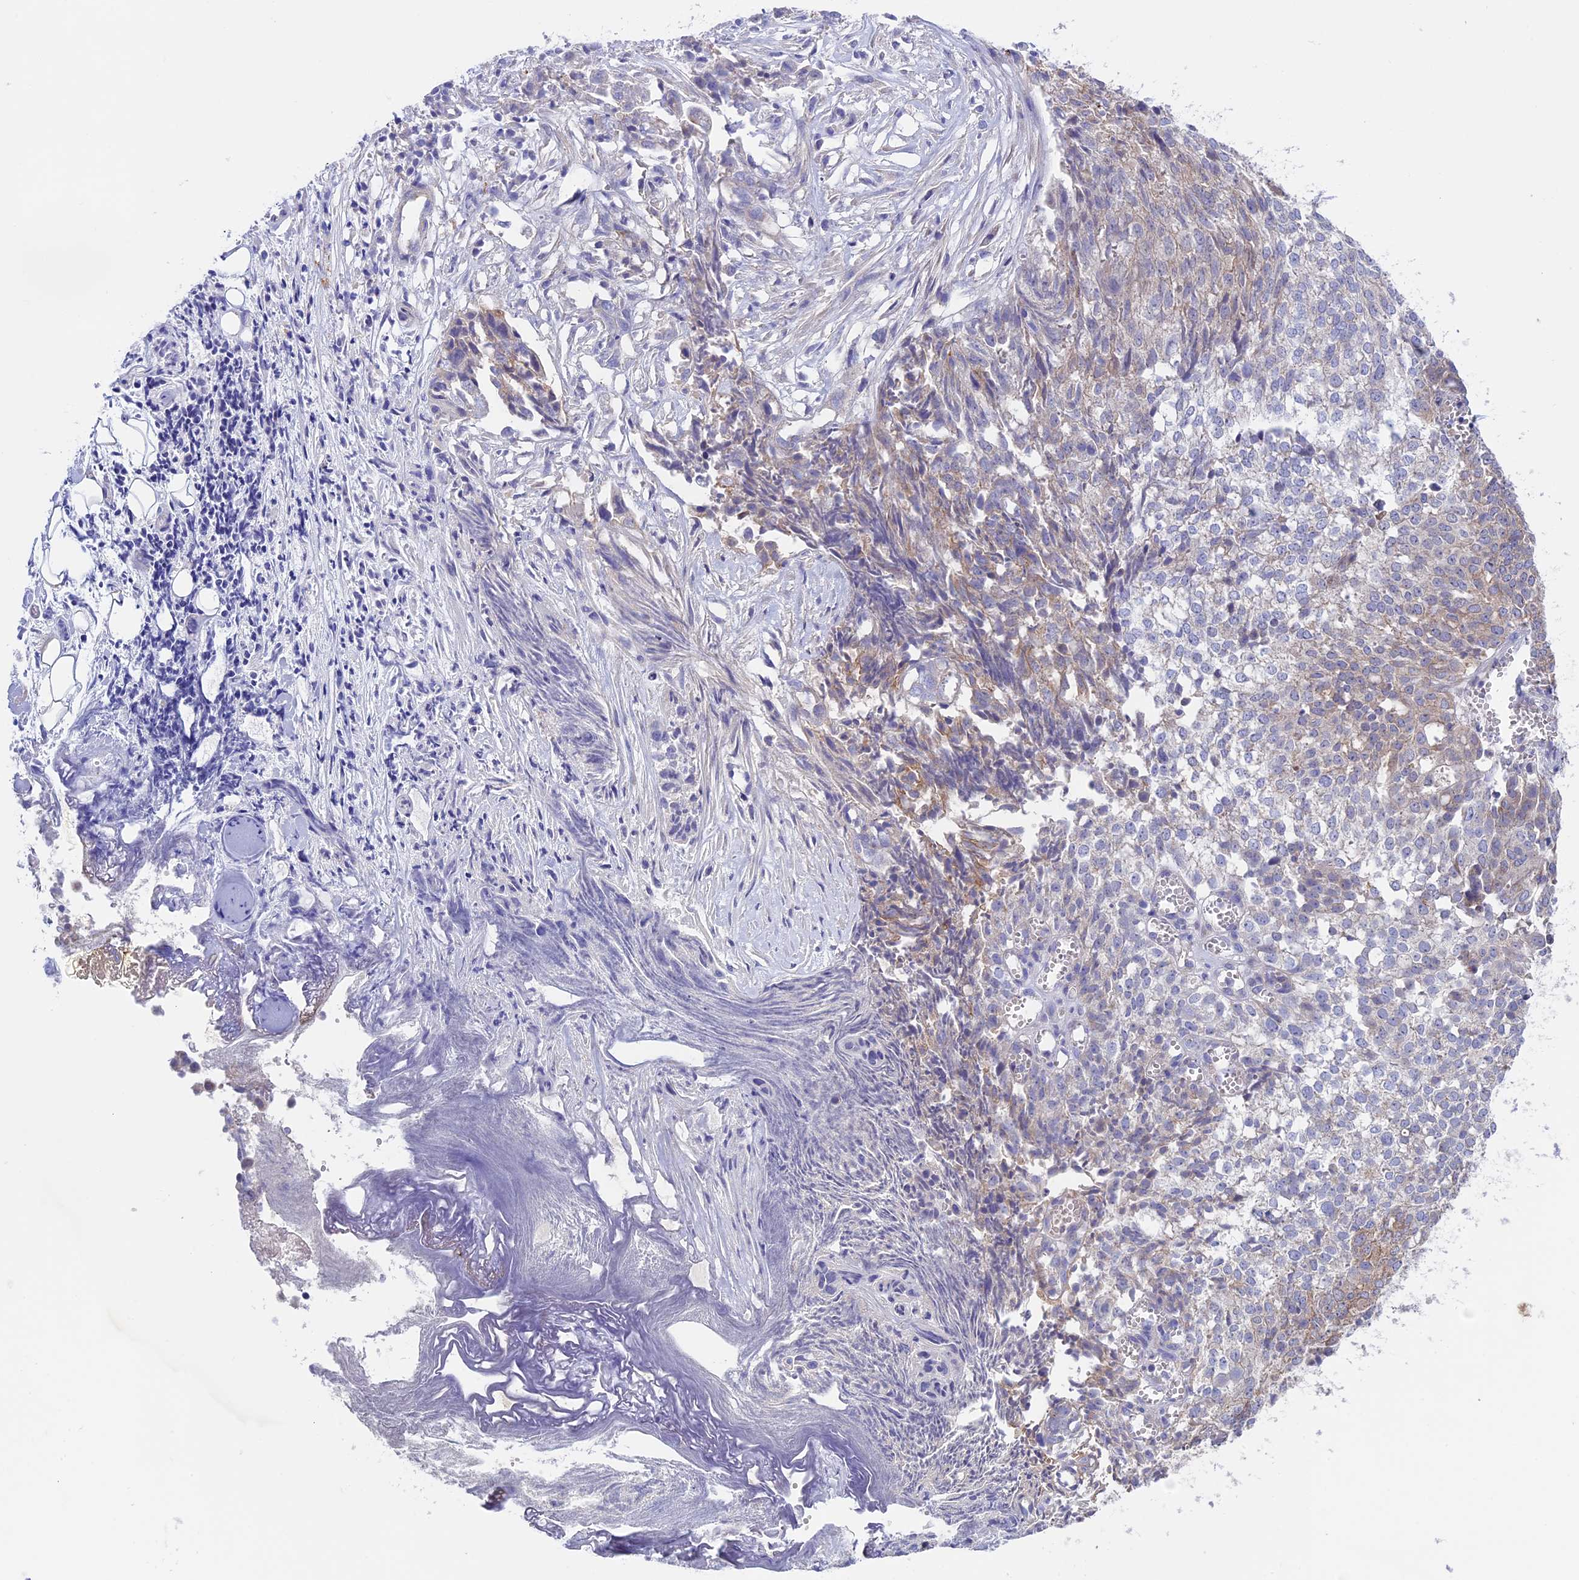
{"staining": {"intensity": "weak", "quantity": "<25%", "location": "cytoplasmic/membranous"}, "tissue": "ovarian cancer", "cell_type": "Tumor cells", "image_type": "cancer", "snomed": [{"axis": "morphology", "description": "Cystadenocarcinoma, serous, NOS"}, {"axis": "topography", "description": "Soft tissue"}, {"axis": "topography", "description": "Ovary"}], "caption": "Ovarian cancer (serous cystadenocarcinoma) was stained to show a protein in brown. There is no significant positivity in tumor cells.", "gene": "ETFDH", "patient": {"sex": "female", "age": 57}}